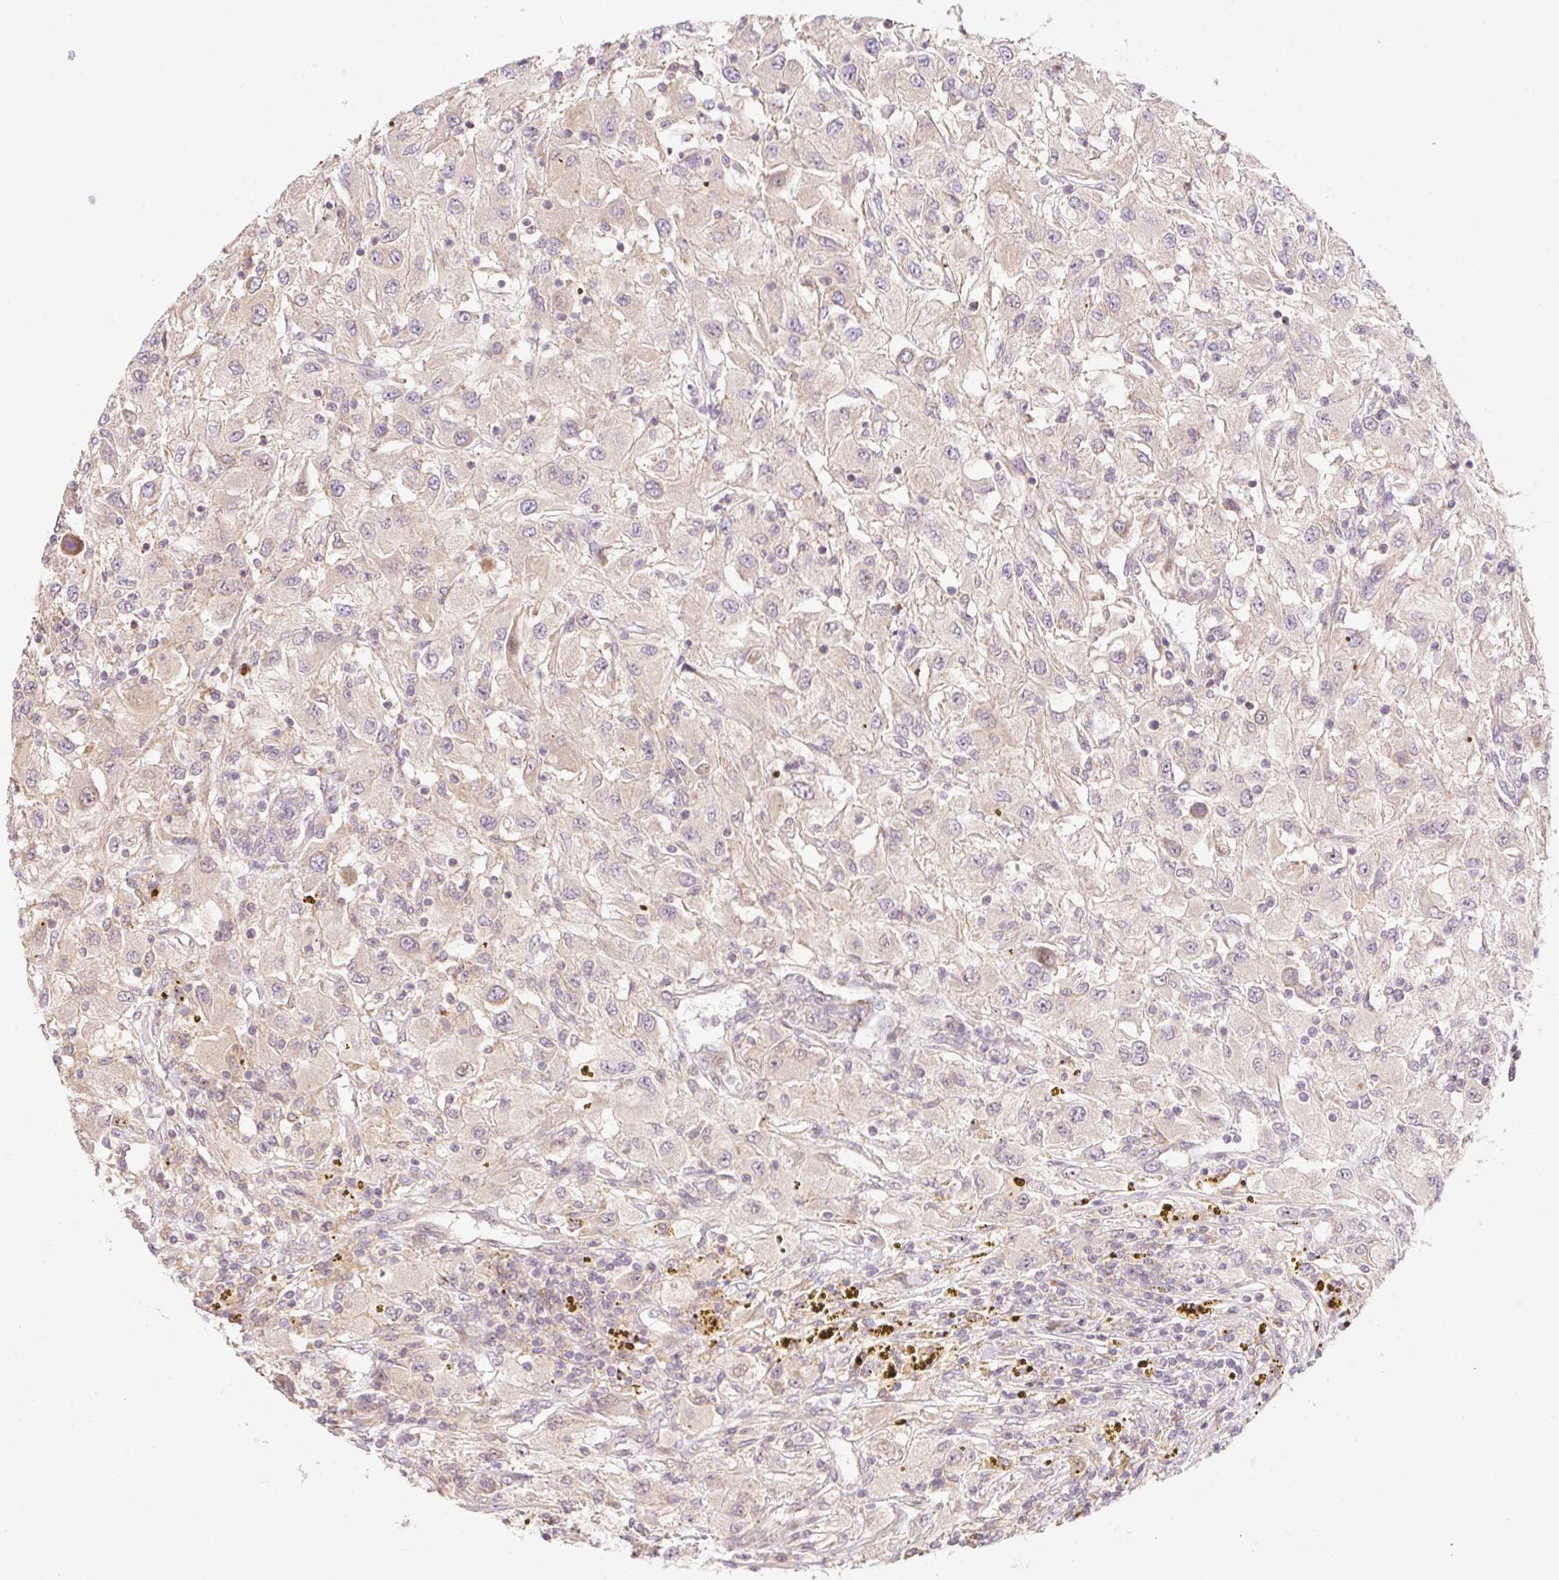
{"staining": {"intensity": "weak", "quantity": "25%-75%", "location": "cytoplasmic/membranous"}, "tissue": "renal cancer", "cell_type": "Tumor cells", "image_type": "cancer", "snomed": [{"axis": "morphology", "description": "Adenocarcinoma, NOS"}, {"axis": "topography", "description": "Kidney"}], "caption": "Protein analysis of renal cancer tissue exhibits weak cytoplasmic/membranous positivity in about 25%-75% of tumor cells. The staining is performed using DAB (3,3'-diaminobenzidine) brown chromogen to label protein expression. The nuclei are counter-stained blue using hematoxylin.", "gene": "EMC10", "patient": {"sex": "female", "age": 67}}